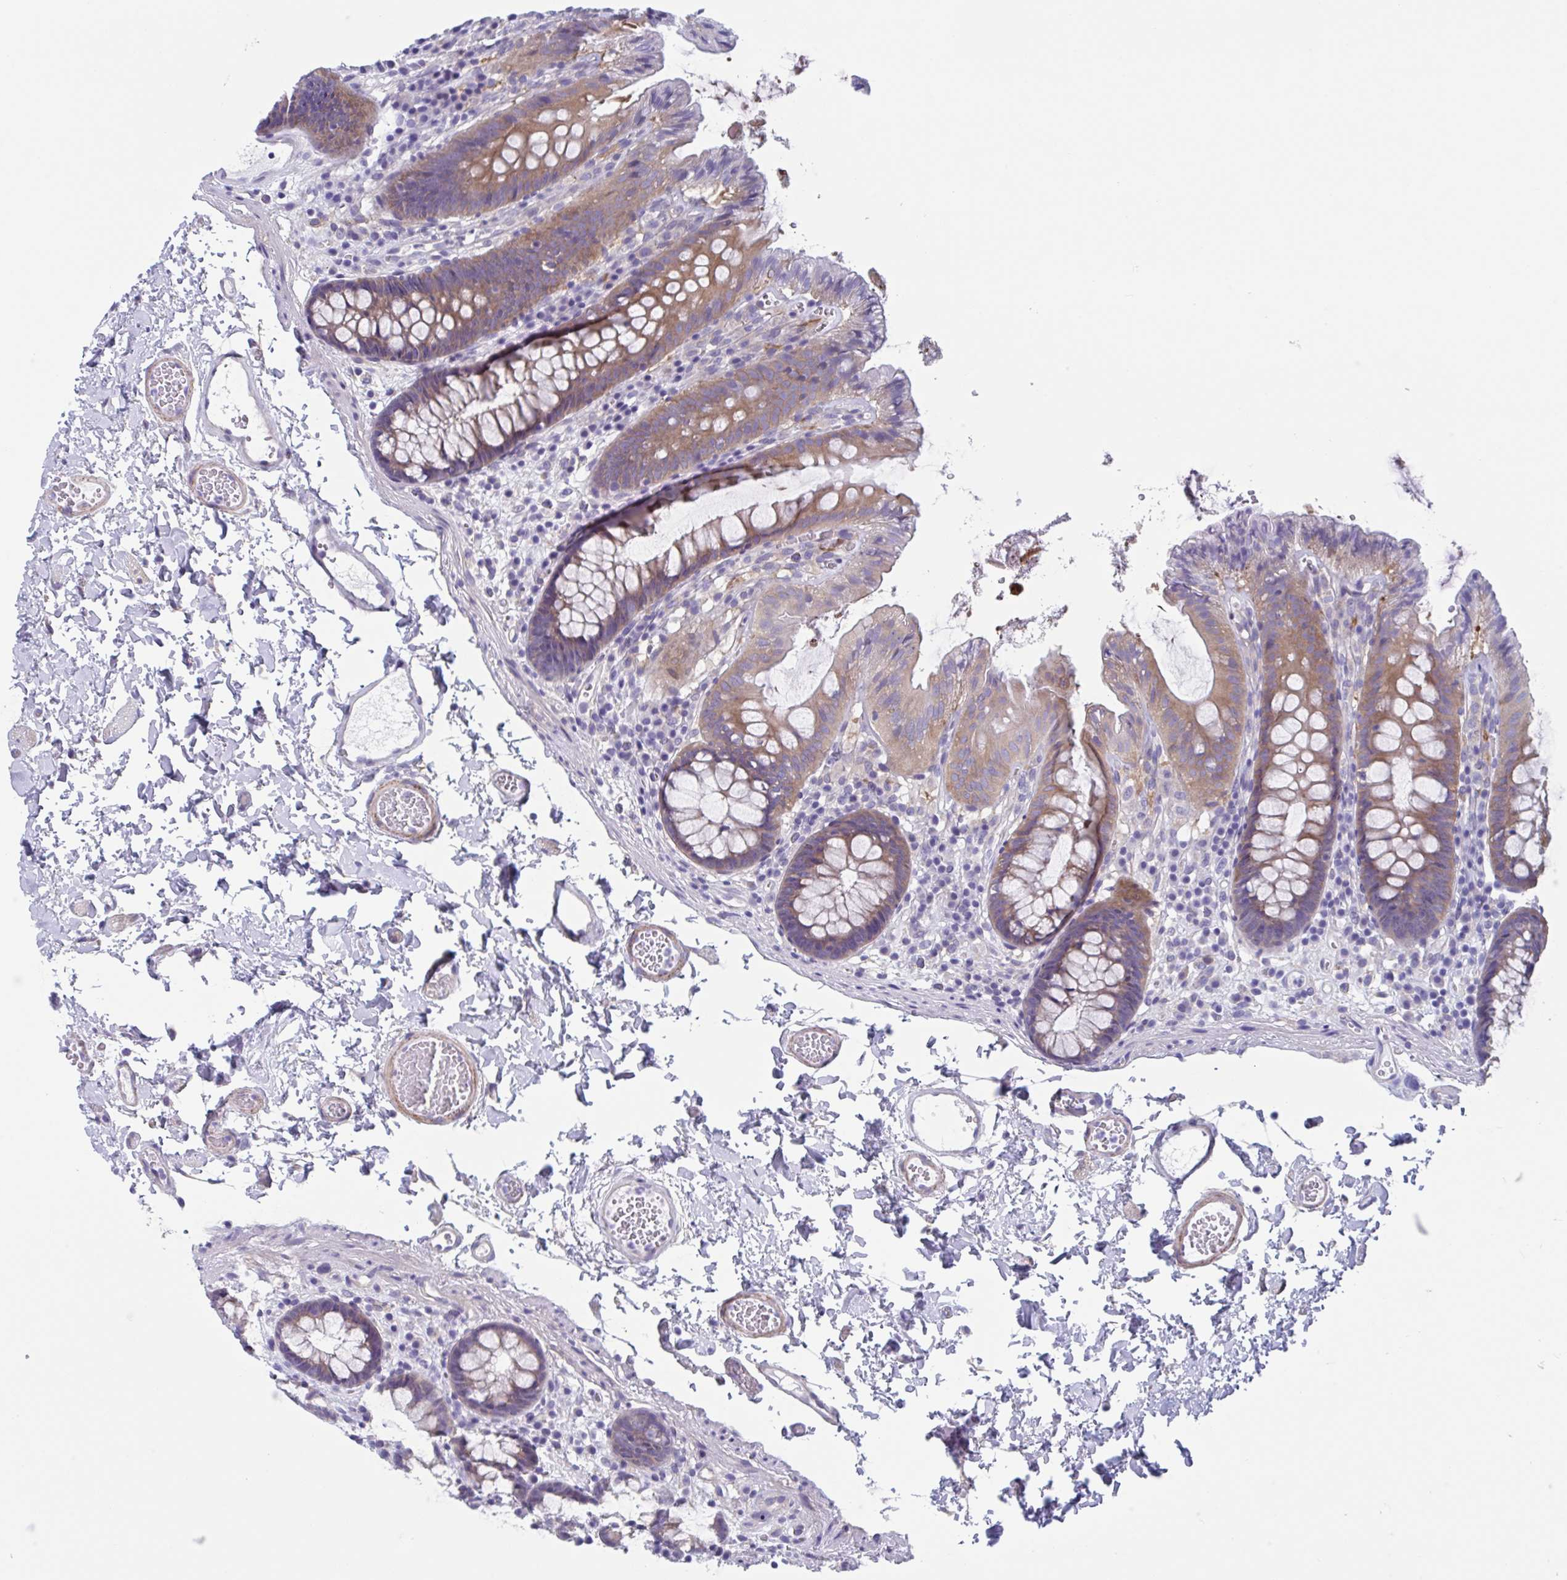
{"staining": {"intensity": "weak", "quantity": "25%-75%", "location": "cytoplasmic/membranous"}, "tissue": "colon", "cell_type": "Endothelial cells", "image_type": "normal", "snomed": [{"axis": "morphology", "description": "Normal tissue, NOS"}, {"axis": "topography", "description": "Colon"}, {"axis": "topography", "description": "Peripheral nerve tissue"}], "caption": "Protein expression by immunohistochemistry shows weak cytoplasmic/membranous expression in approximately 25%-75% of endothelial cells in unremarkable colon.", "gene": "LPIN3", "patient": {"sex": "male", "age": 84}}